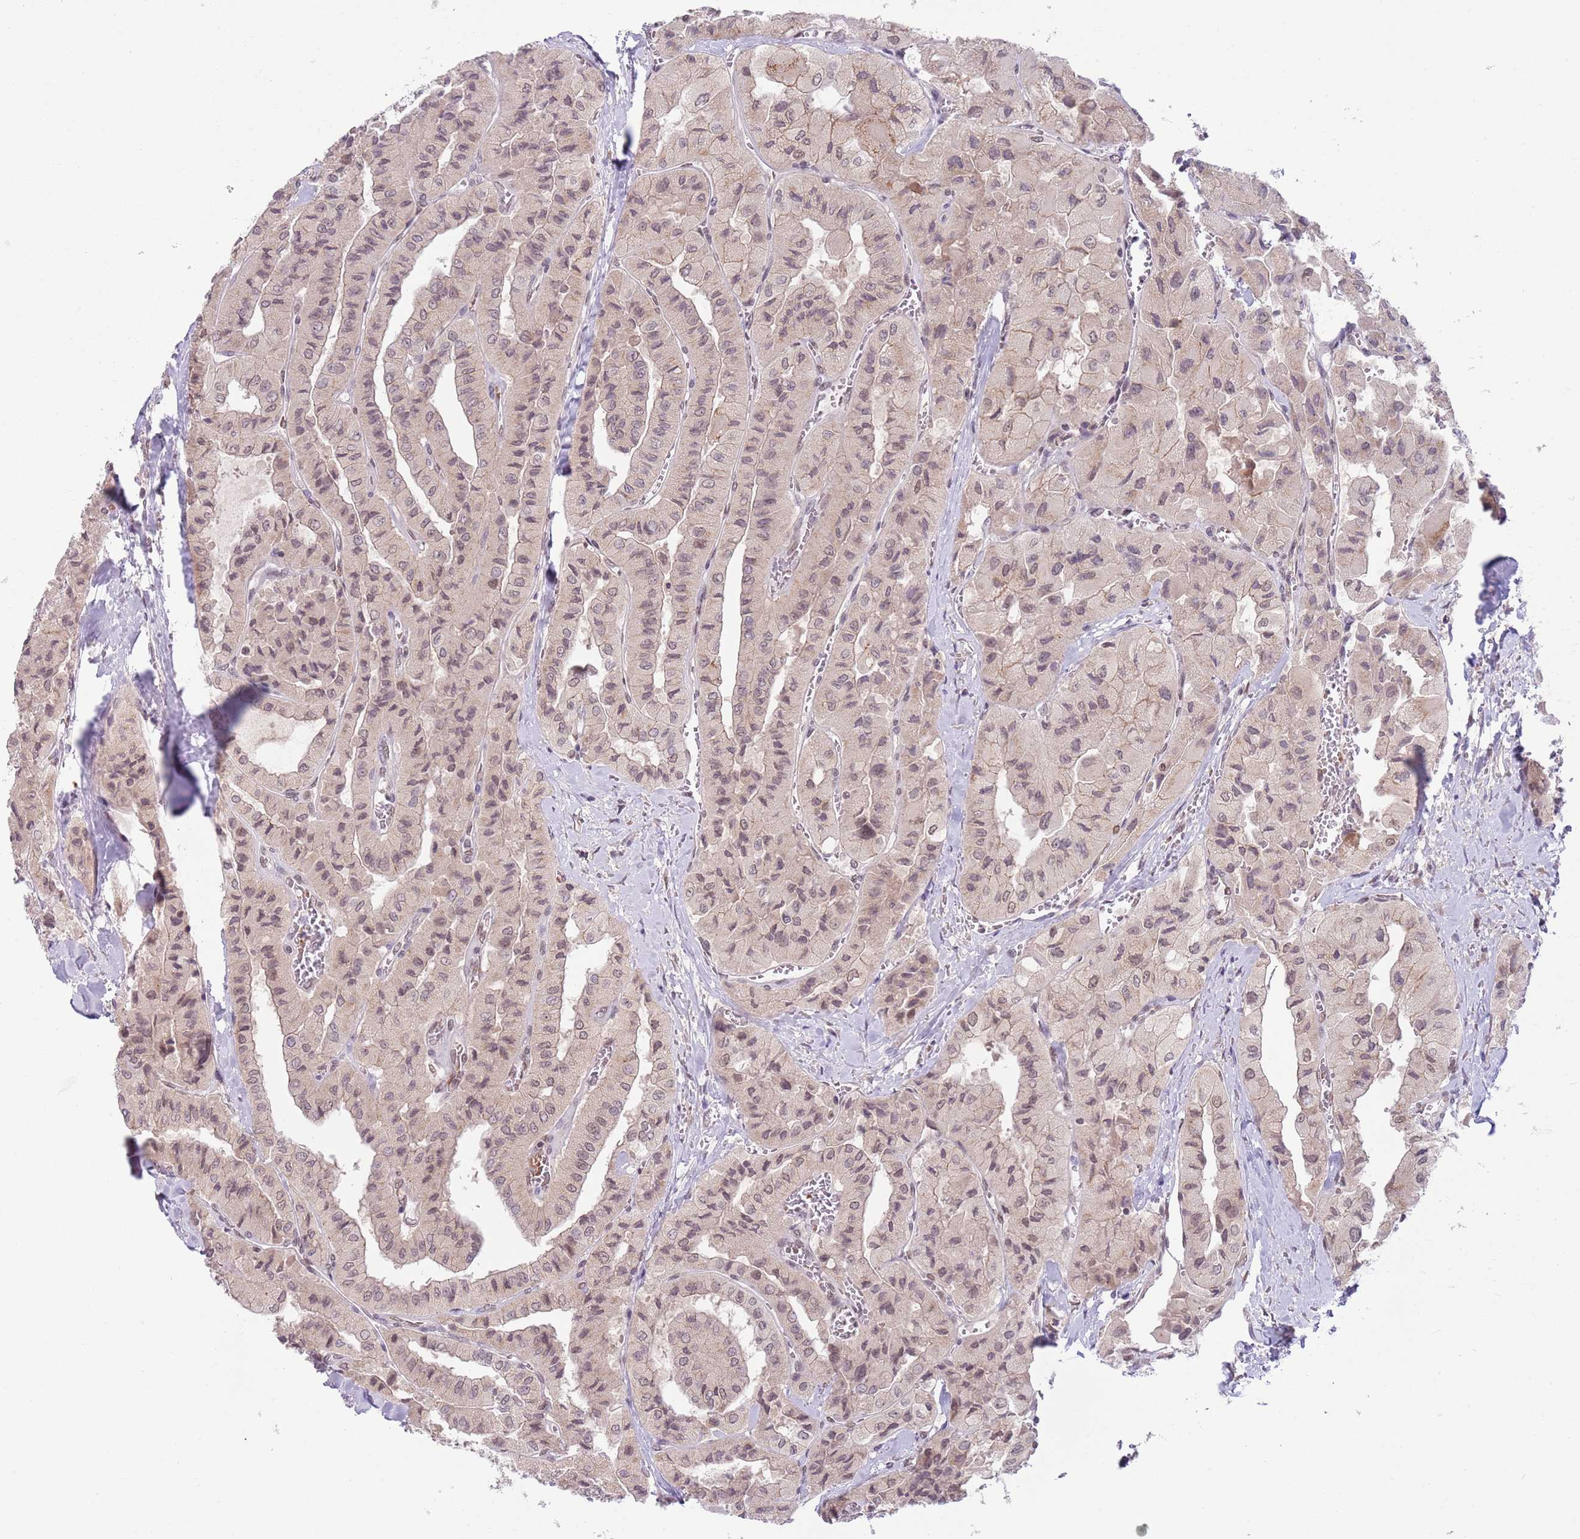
{"staining": {"intensity": "weak", "quantity": "<25%", "location": "cytoplasmic/membranous"}, "tissue": "thyroid cancer", "cell_type": "Tumor cells", "image_type": "cancer", "snomed": [{"axis": "morphology", "description": "Normal tissue, NOS"}, {"axis": "morphology", "description": "Papillary adenocarcinoma, NOS"}, {"axis": "topography", "description": "Thyroid gland"}], "caption": "Thyroid papillary adenocarcinoma was stained to show a protein in brown. There is no significant staining in tumor cells.", "gene": "TM2D1", "patient": {"sex": "female", "age": 59}}